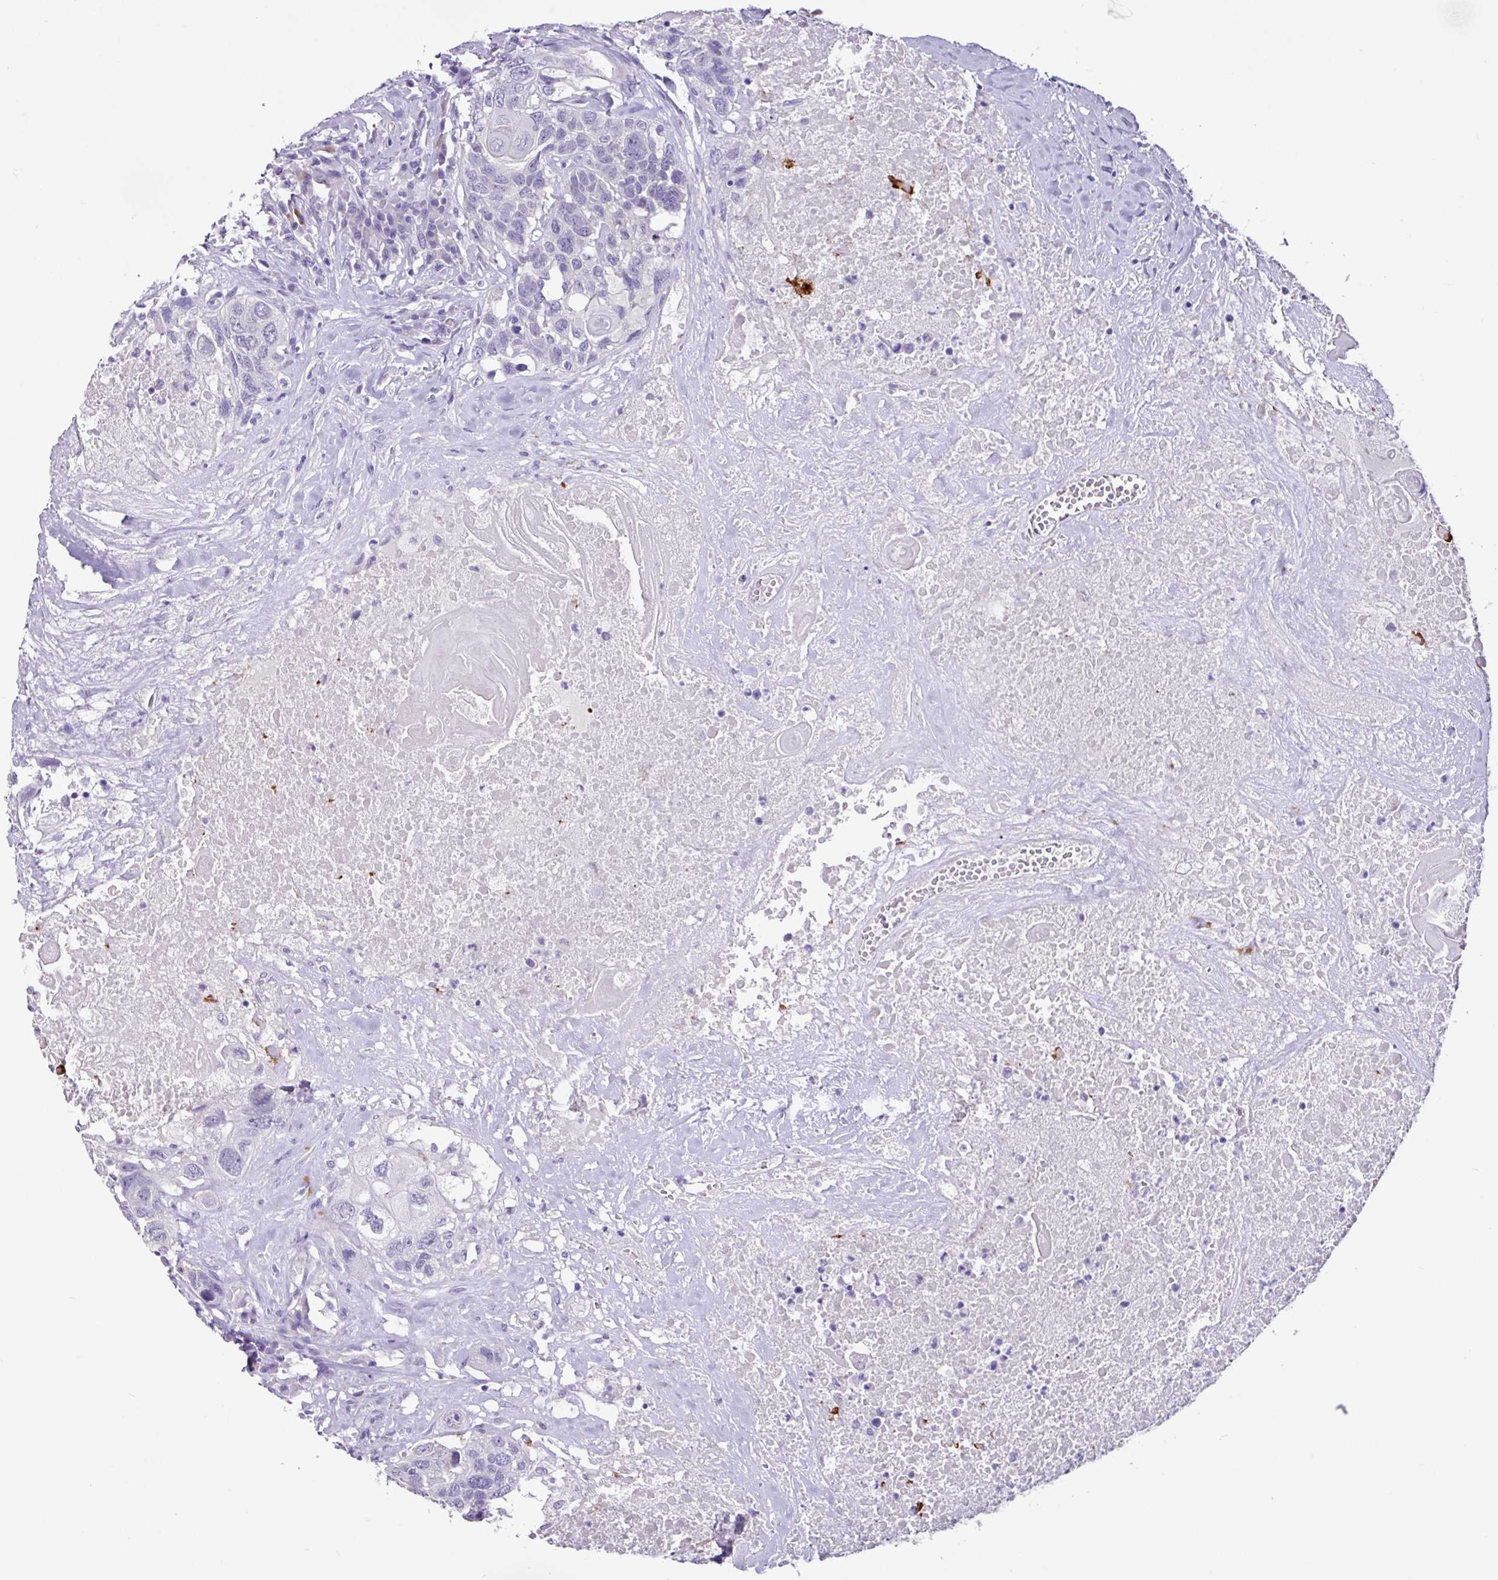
{"staining": {"intensity": "negative", "quantity": "none", "location": "none"}, "tissue": "head and neck cancer", "cell_type": "Tumor cells", "image_type": "cancer", "snomed": [{"axis": "morphology", "description": "Squamous cell carcinoma, NOS"}, {"axis": "topography", "description": "Head-Neck"}], "caption": "This is a histopathology image of immunohistochemistry staining of head and neck cancer, which shows no staining in tumor cells.", "gene": "OTX1", "patient": {"sex": "male", "age": 66}}